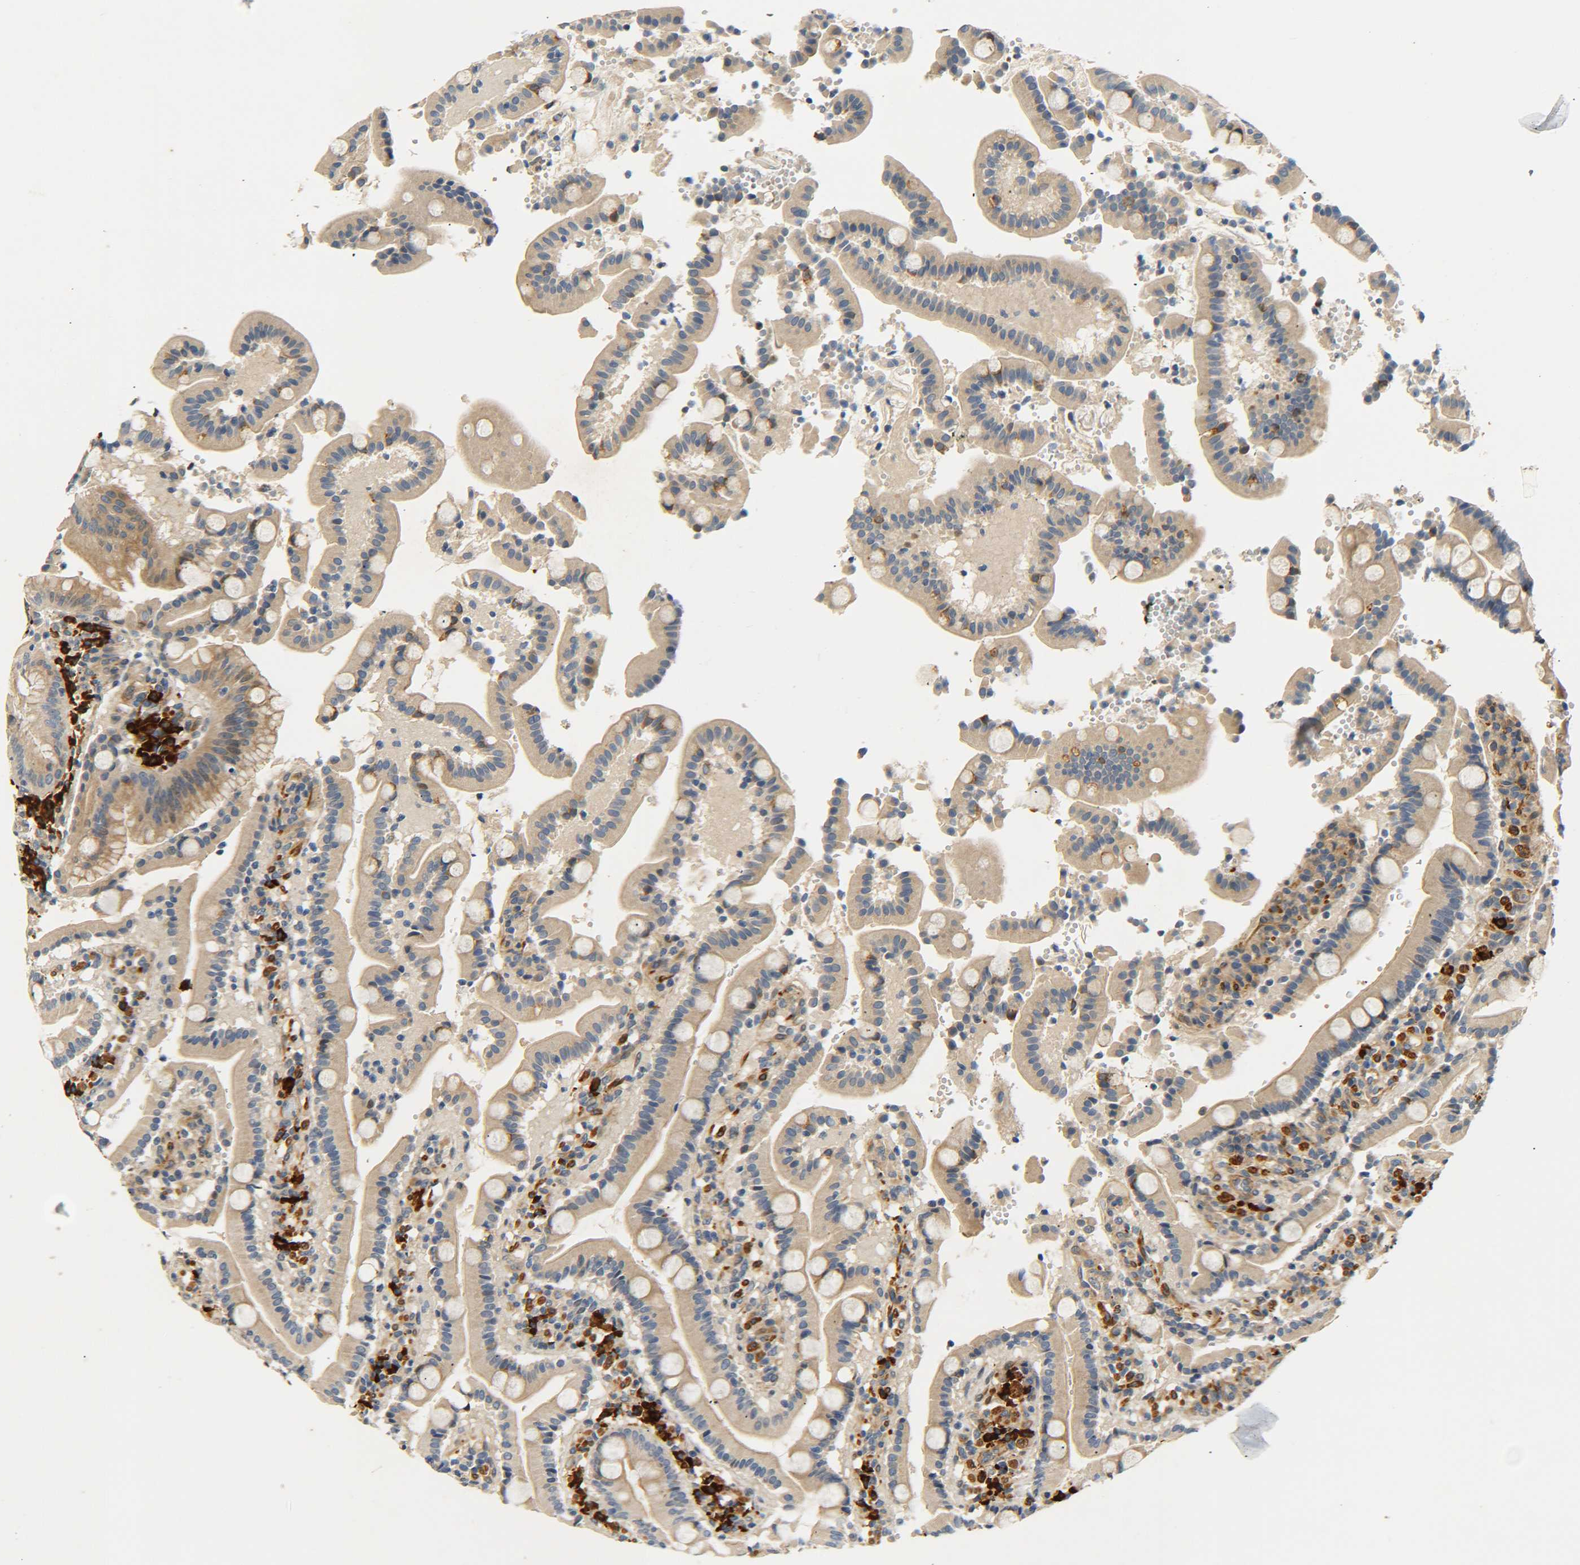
{"staining": {"intensity": "moderate", "quantity": ">75%", "location": "cytoplasmic/membranous"}, "tissue": "duodenum", "cell_type": "Glandular cells", "image_type": "normal", "snomed": [{"axis": "morphology", "description": "Normal tissue, NOS"}, {"axis": "topography", "description": "Small intestine, NOS"}], "caption": "Immunohistochemistry staining of unremarkable duodenum, which demonstrates medium levels of moderate cytoplasmic/membranous staining in about >75% of glandular cells indicating moderate cytoplasmic/membranous protein expression. The staining was performed using DAB (brown) for protein detection and nuclei were counterstained in hematoxylin (blue).", "gene": "MEIS1", "patient": {"sex": "female", "age": 71}}